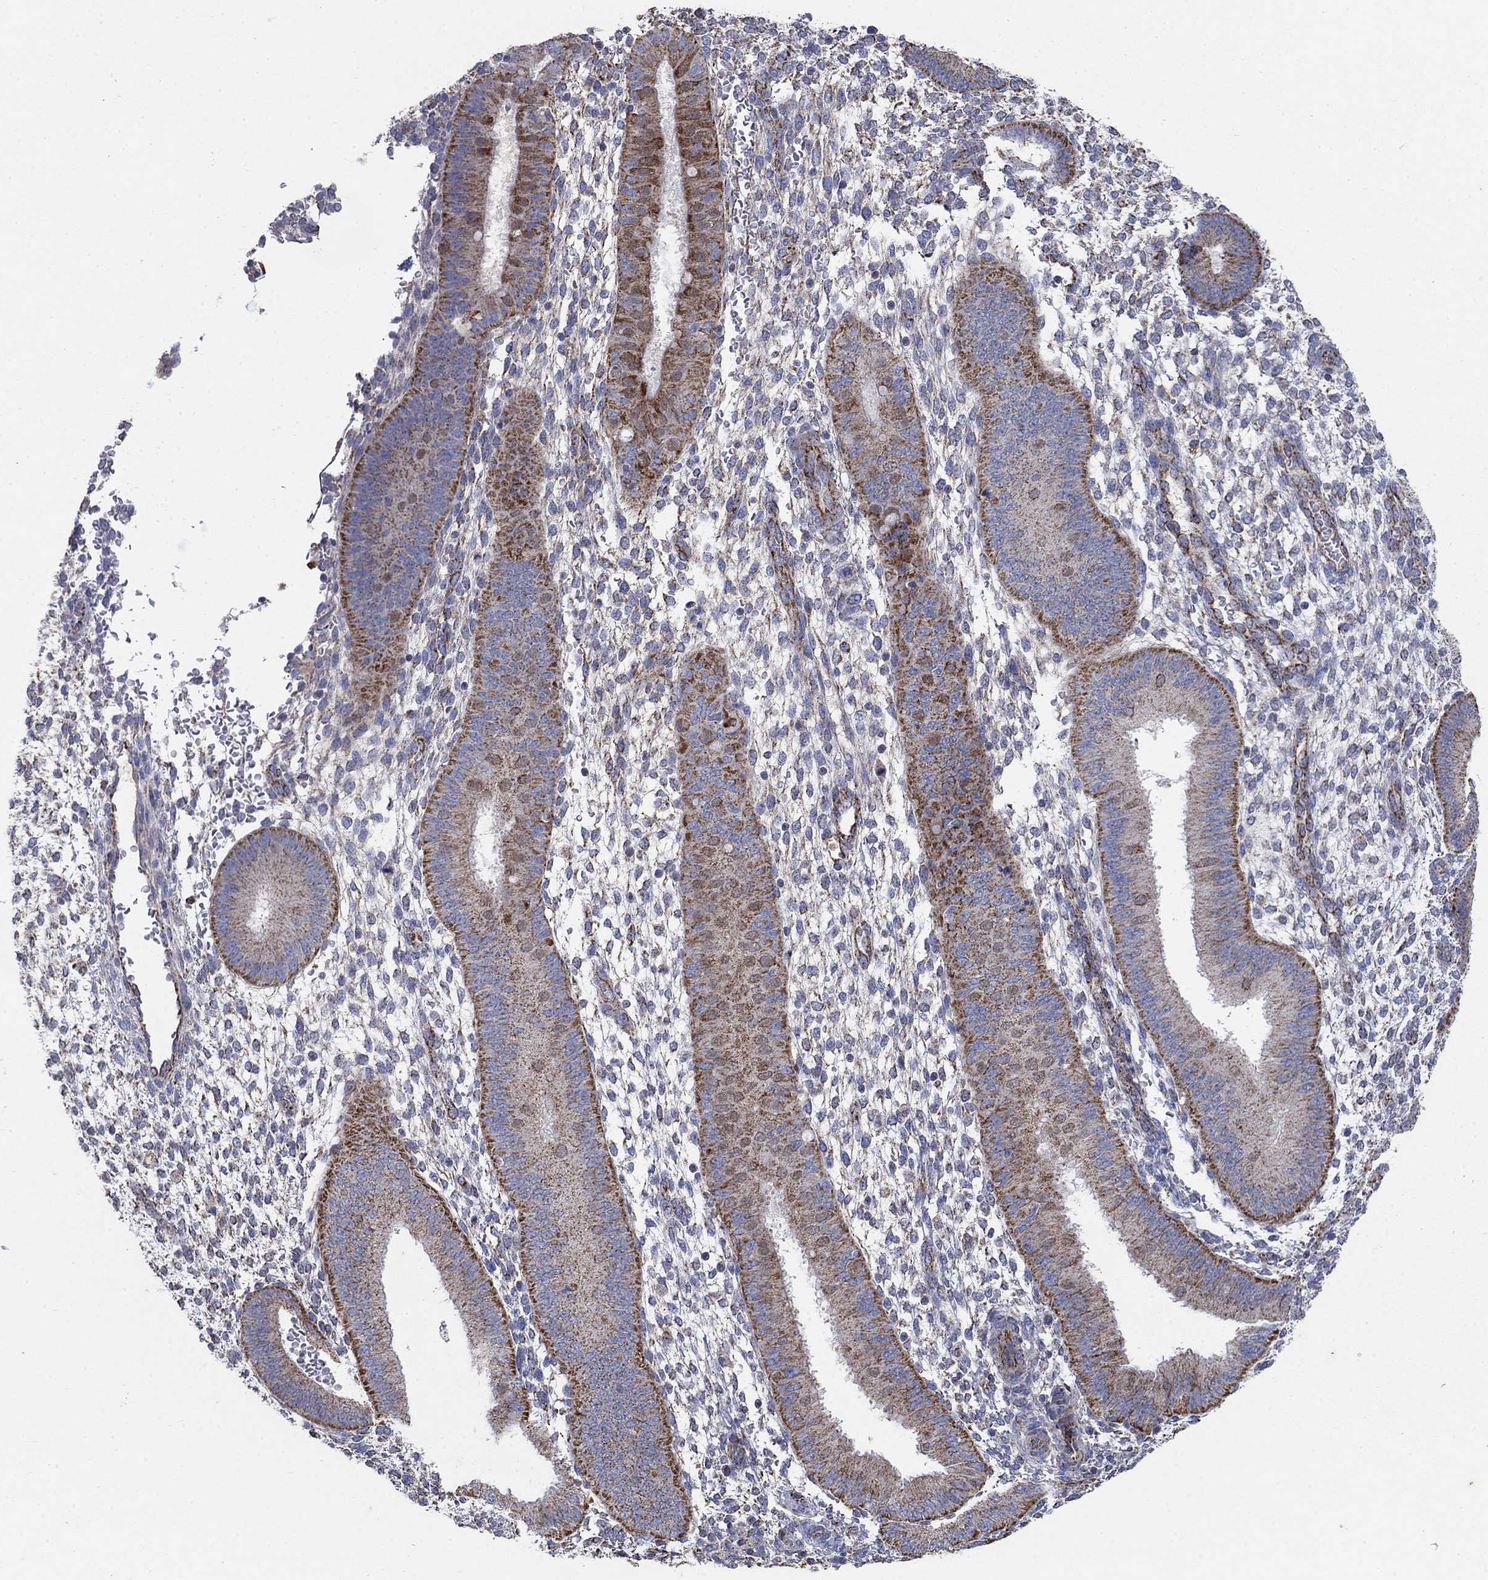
{"staining": {"intensity": "negative", "quantity": "none", "location": "none"}, "tissue": "endometrium", "cell_type": "Cells in endometrial stroma", "image_type": "normal", "snomed": [{"axis": "morphology", "description": "Normal tissue, NOS"}, {"axis": "topography", "description": "Endometrium"}], "caption": "The immunohistochemistry histopathology image has no significant positivity in cells in endometrial stroma of endometrium. The staining is performed using DAB brown chromogen with nuclei counter-stained in using hematoxylin.", "gene": "PNPLA2", "patient": {"sex": "female", "age": 39}}